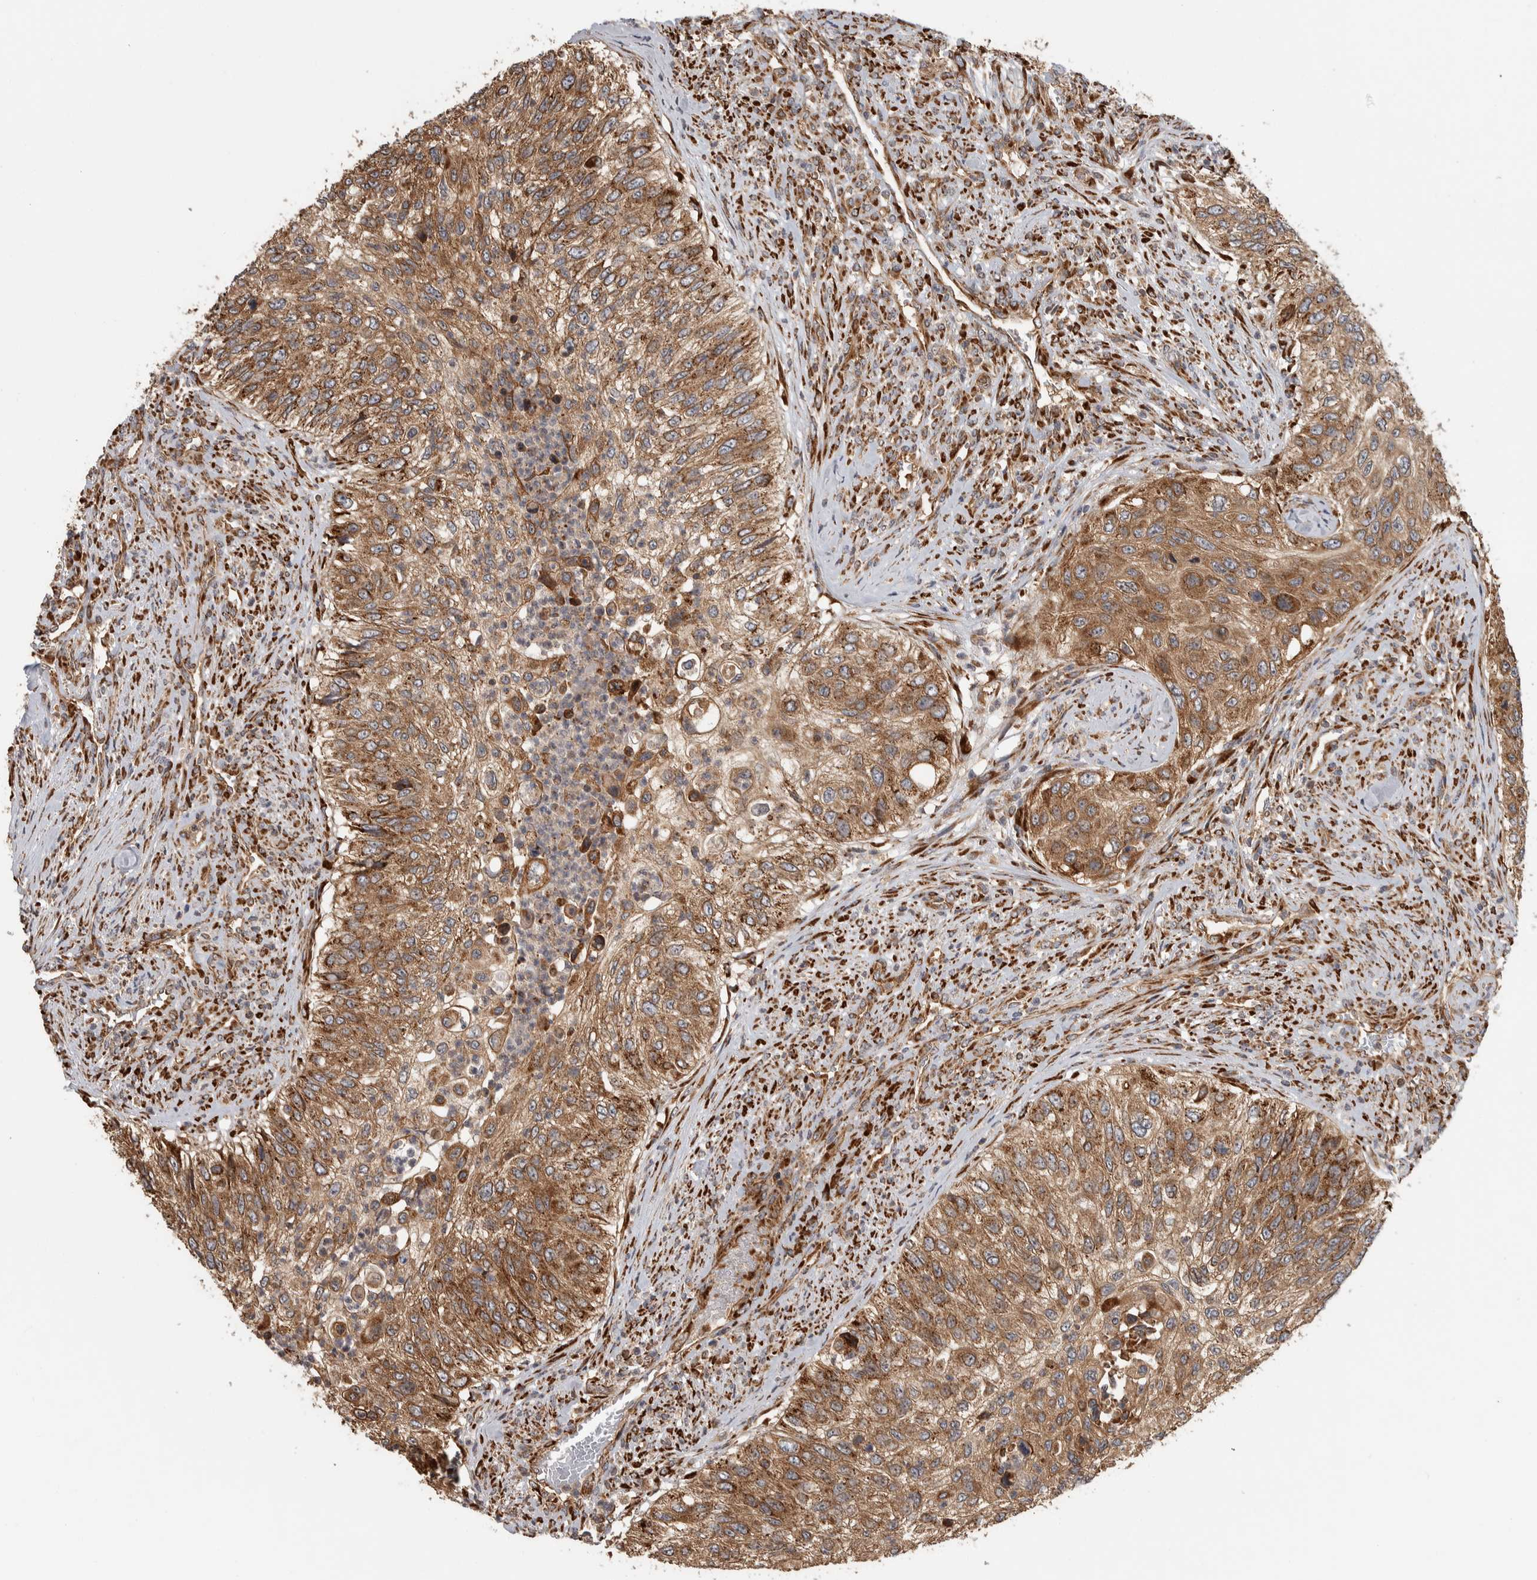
{"staining": {"intensity": "moderate", "quantity": ">75%", "location": "cytoplasmic/membranous"}, "tissue": "urothelial cancer", "cell_type": "Tumor cells", "image_type": "cancer", "snomed": [{"axis": "morphology", "description": "Urothelial carcinoma, High grade"}, {"axis": "topography", "description": "Urinary bladder"}], "caption": "A micrograph showing moderate cytoplasmic/membranous positivity in approximately >75% of tumor cells in high-grade urothelial carcinoma, as visualized by brown immunohistochemical staining.", "gene": "EIF3H", "patient": {"sex": "female", "age": 60}}